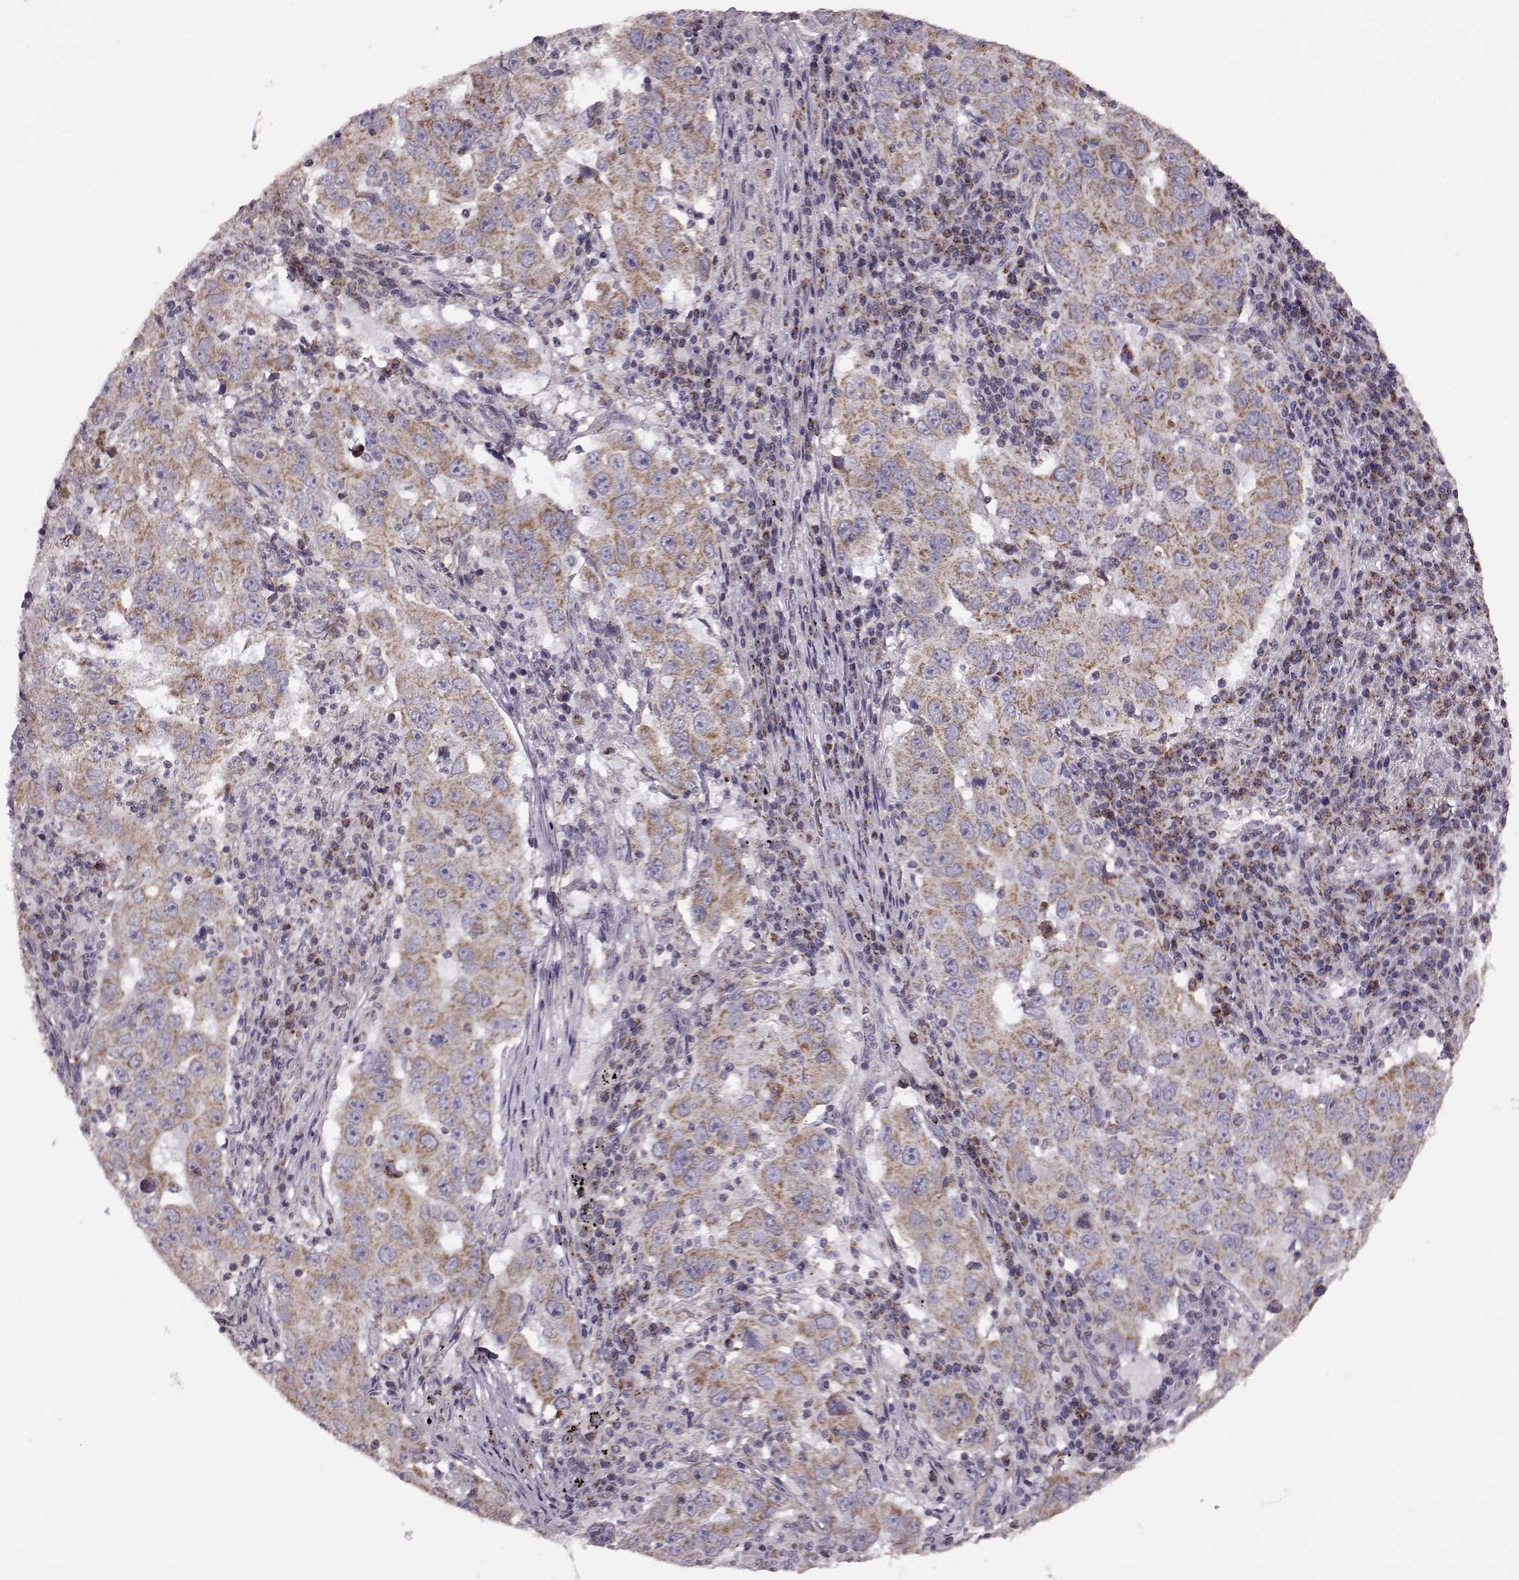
{"staining": {"intensity": "moderate", "quantity": ">75%", "location": "cytoplasmic/membranous"}, "tissue": "lung cancer", "cell_type": "Tumor cells", "image_type": "cancer", "snomed": [{"axis": "morphology", "description": "Adenocarcinoma, NOS"}, {"axis": "topography", "description": "Lung"}], "caption": "This is a histology image of IHC staining of lung adenocarcinoma, which shows moderate expression in the cytoplasmic/membranous of tumor cells.", "gene": "FAM8A1", "patient": {"sex": "male", "age": 73}}